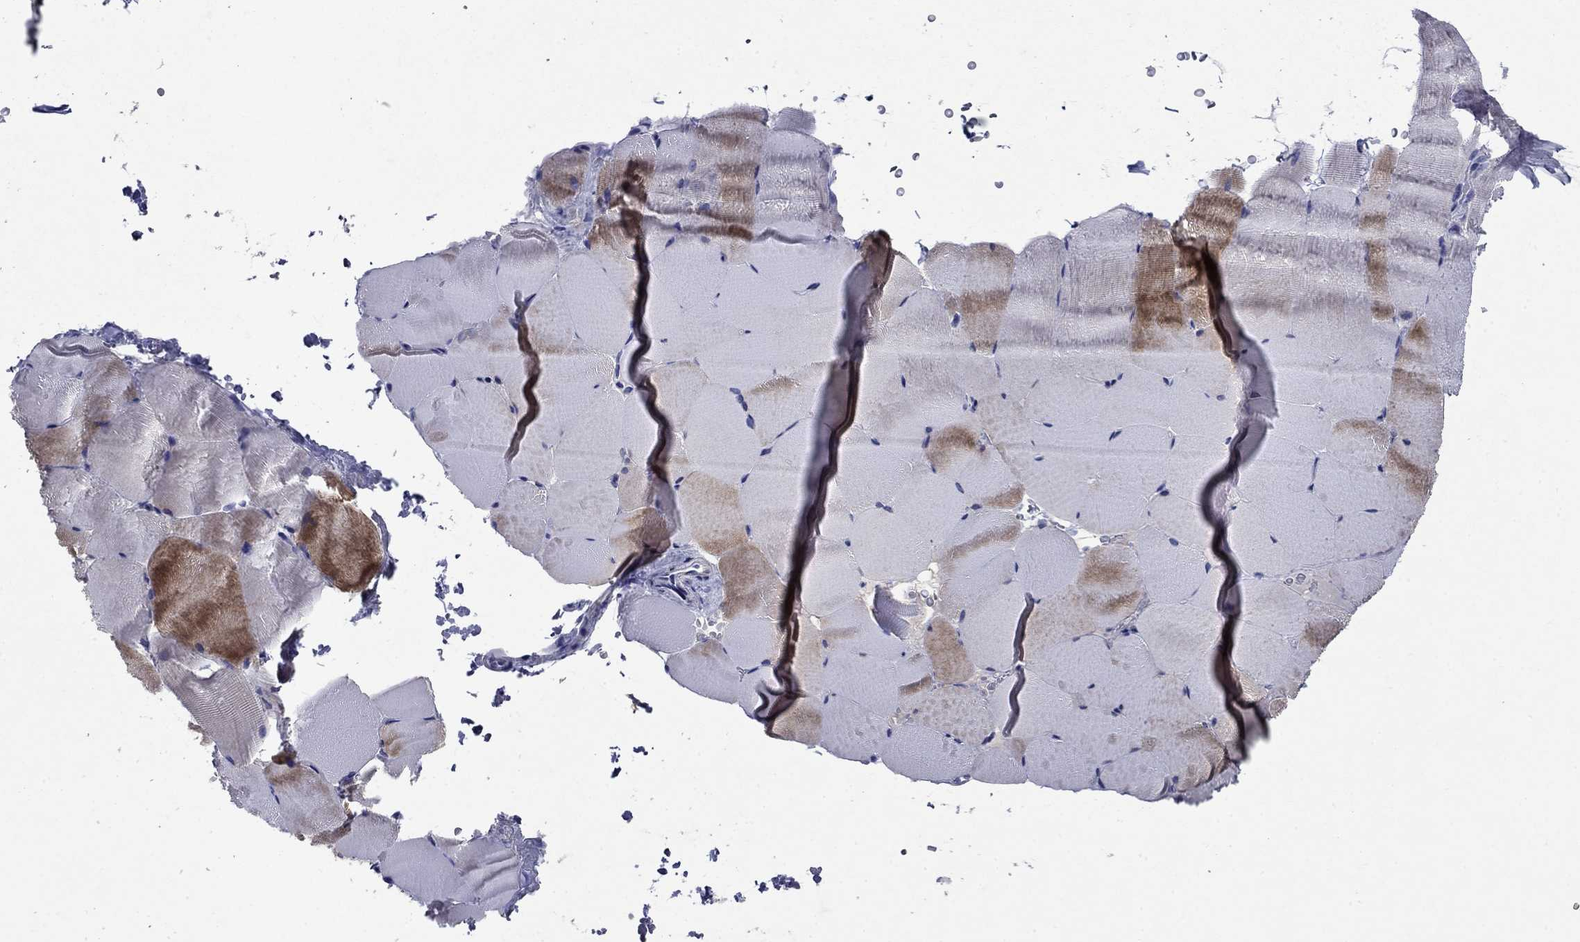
{"staining": {"intensity": "moderate", "quantity": "<25%", "location": "cytoplasmic/membranous"}, "tissue": "skeletal muscle", "cell_type": "Myocytes", "image_type": "normal", "snomed": [{"axis": "morphology", "description": "Normal tissue, NOS"}, {"axis": "topography", "description": "Skeletal muscle"}], "caption": "This histopathology image shows immunohistochemistry (IHC) staining of unremarkable human skeletal muscle, with low moderate cytoplasmic/membranous expression in approximately <25% of myocytes.", "gene": "SULT2B1", "patient": {"sex": "female", "age": 37}}